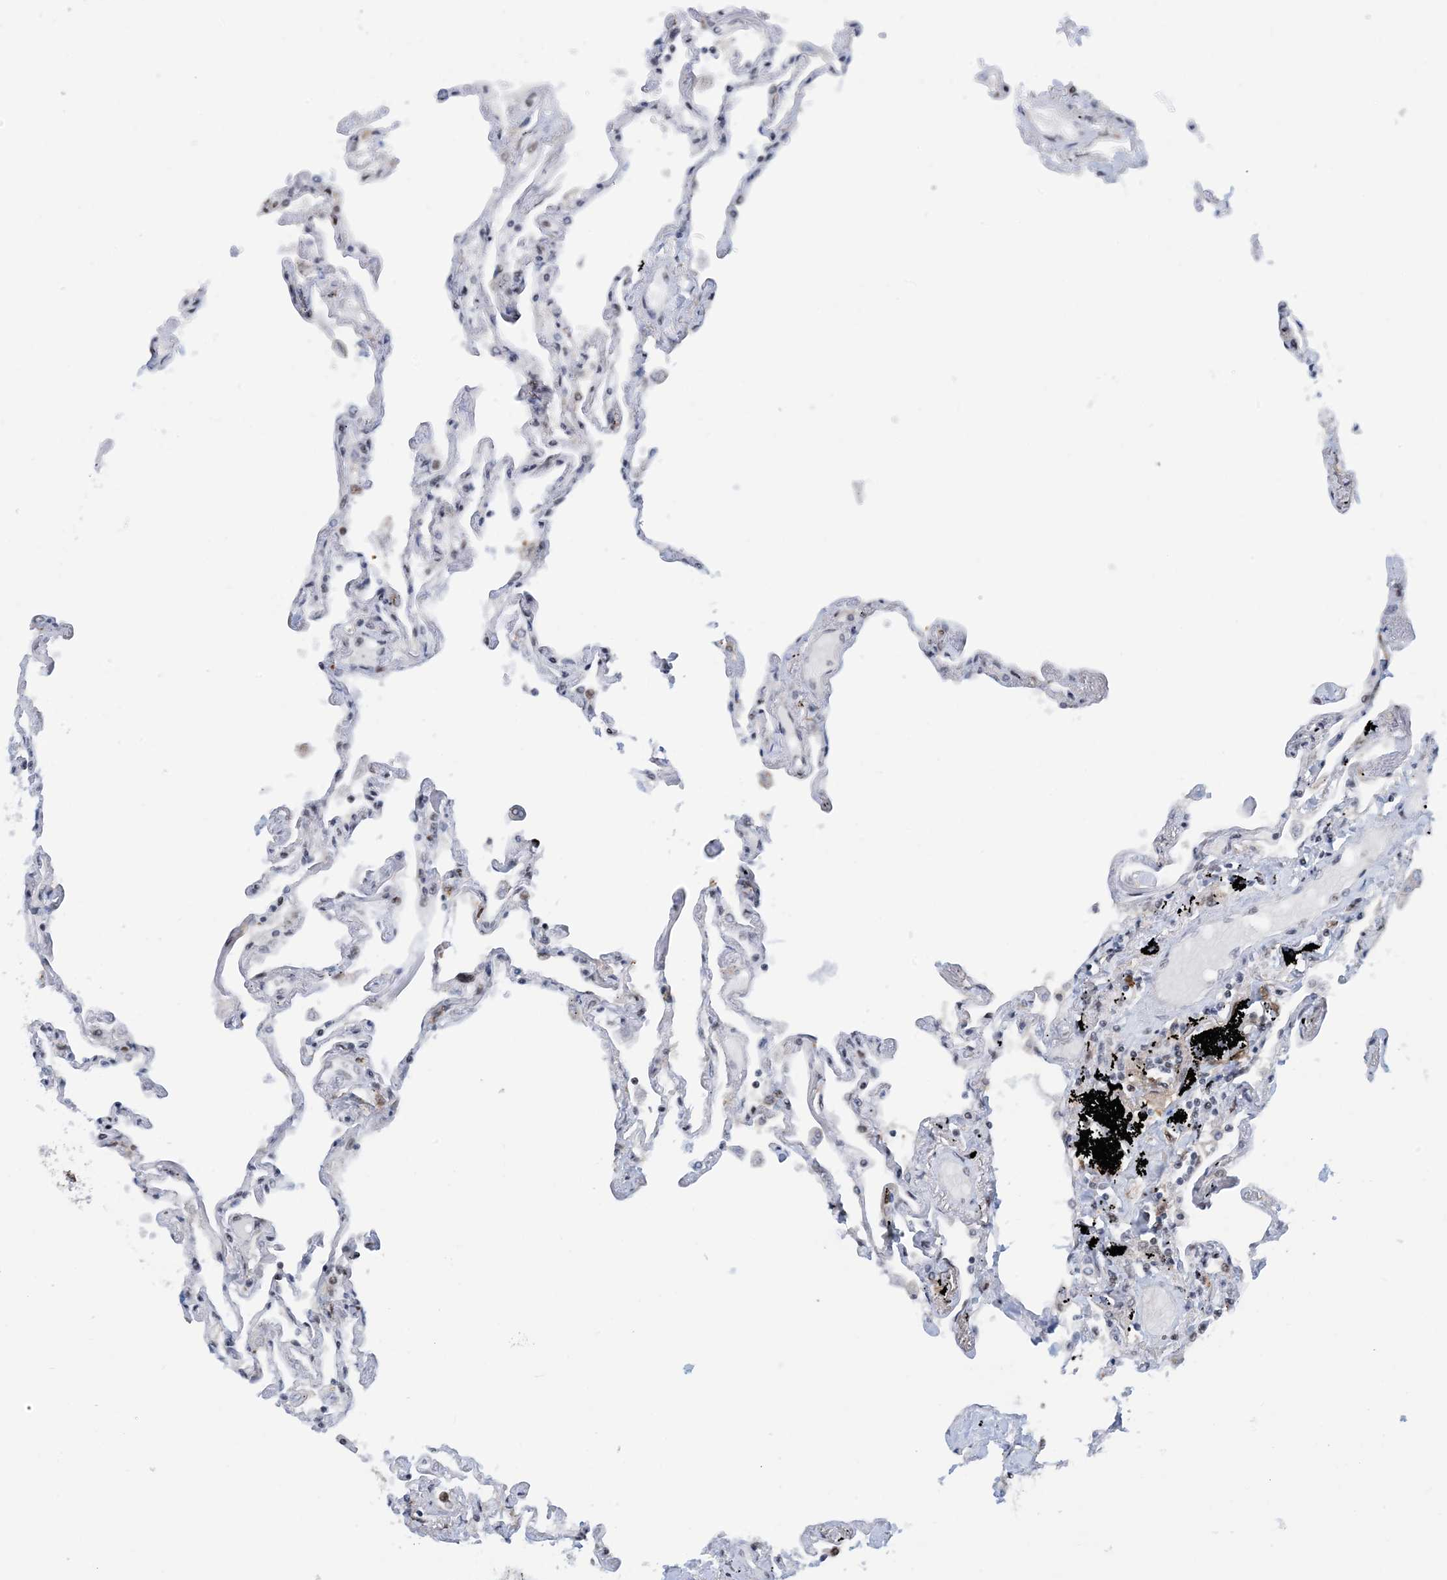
{"staining": {"intensity": "moderate", "quantity": "25%-75%", "location": "nuclear"}, "tissue": "lung", "cell_type": "Alveolar cells", "image_type": "normal", "snomed": [{"axis": "morphology", "description": "Normal tissue, NOS"}, {"axis": "topography", "description": "Lung"}], "caption": "Brown immunohistochemical staining in benign lung shows moderate nuclear expression in approximately 25%-75% of alveolar cells.", "gene": "HEMK1", "patient": {"sex": "female", "age": 67}}